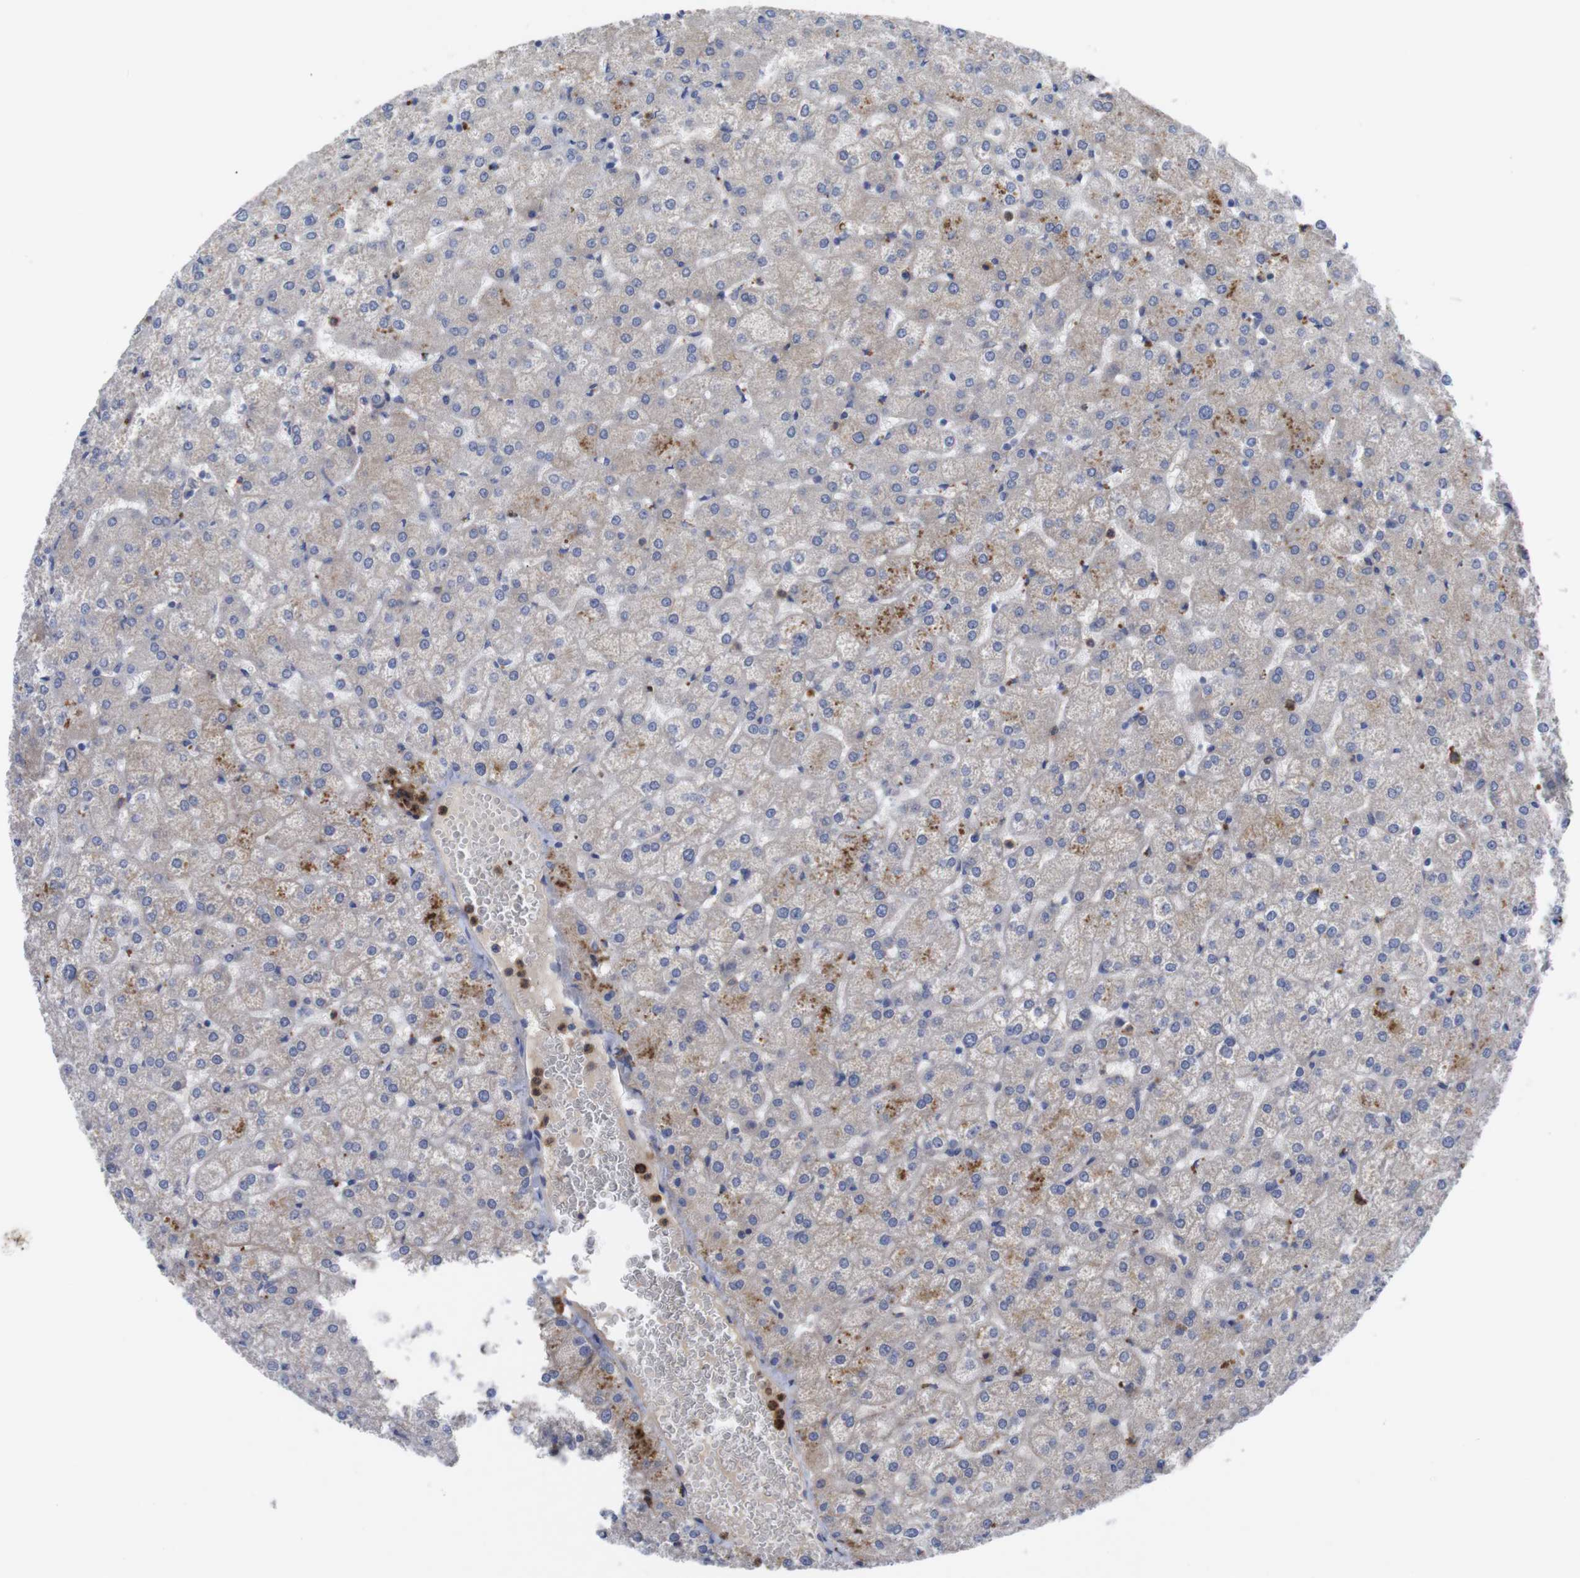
{"staining": {"intensity": "negative", "quantity": "none", "location": "none"}, "tissue": "liver", "cell_type": "Cholangiocytes", "image_type": "normal", "snomed": [{"axis": "morphology", "description": "Normal tissue, NOS"}, {"axis": "topography", "description": "Liver"}], "caption": "DAB immunohistochemical staining of normal human liver reveals no significant staining in cholangiocytes. Brightfield microscopy of IHC stained with DAB (3,3'-diaminobenzidine) (brown) and hematoxylin (blue), captured at high magnification.", "gene": "C5AR1", "patient": {"sex": "female", "age": 32}}